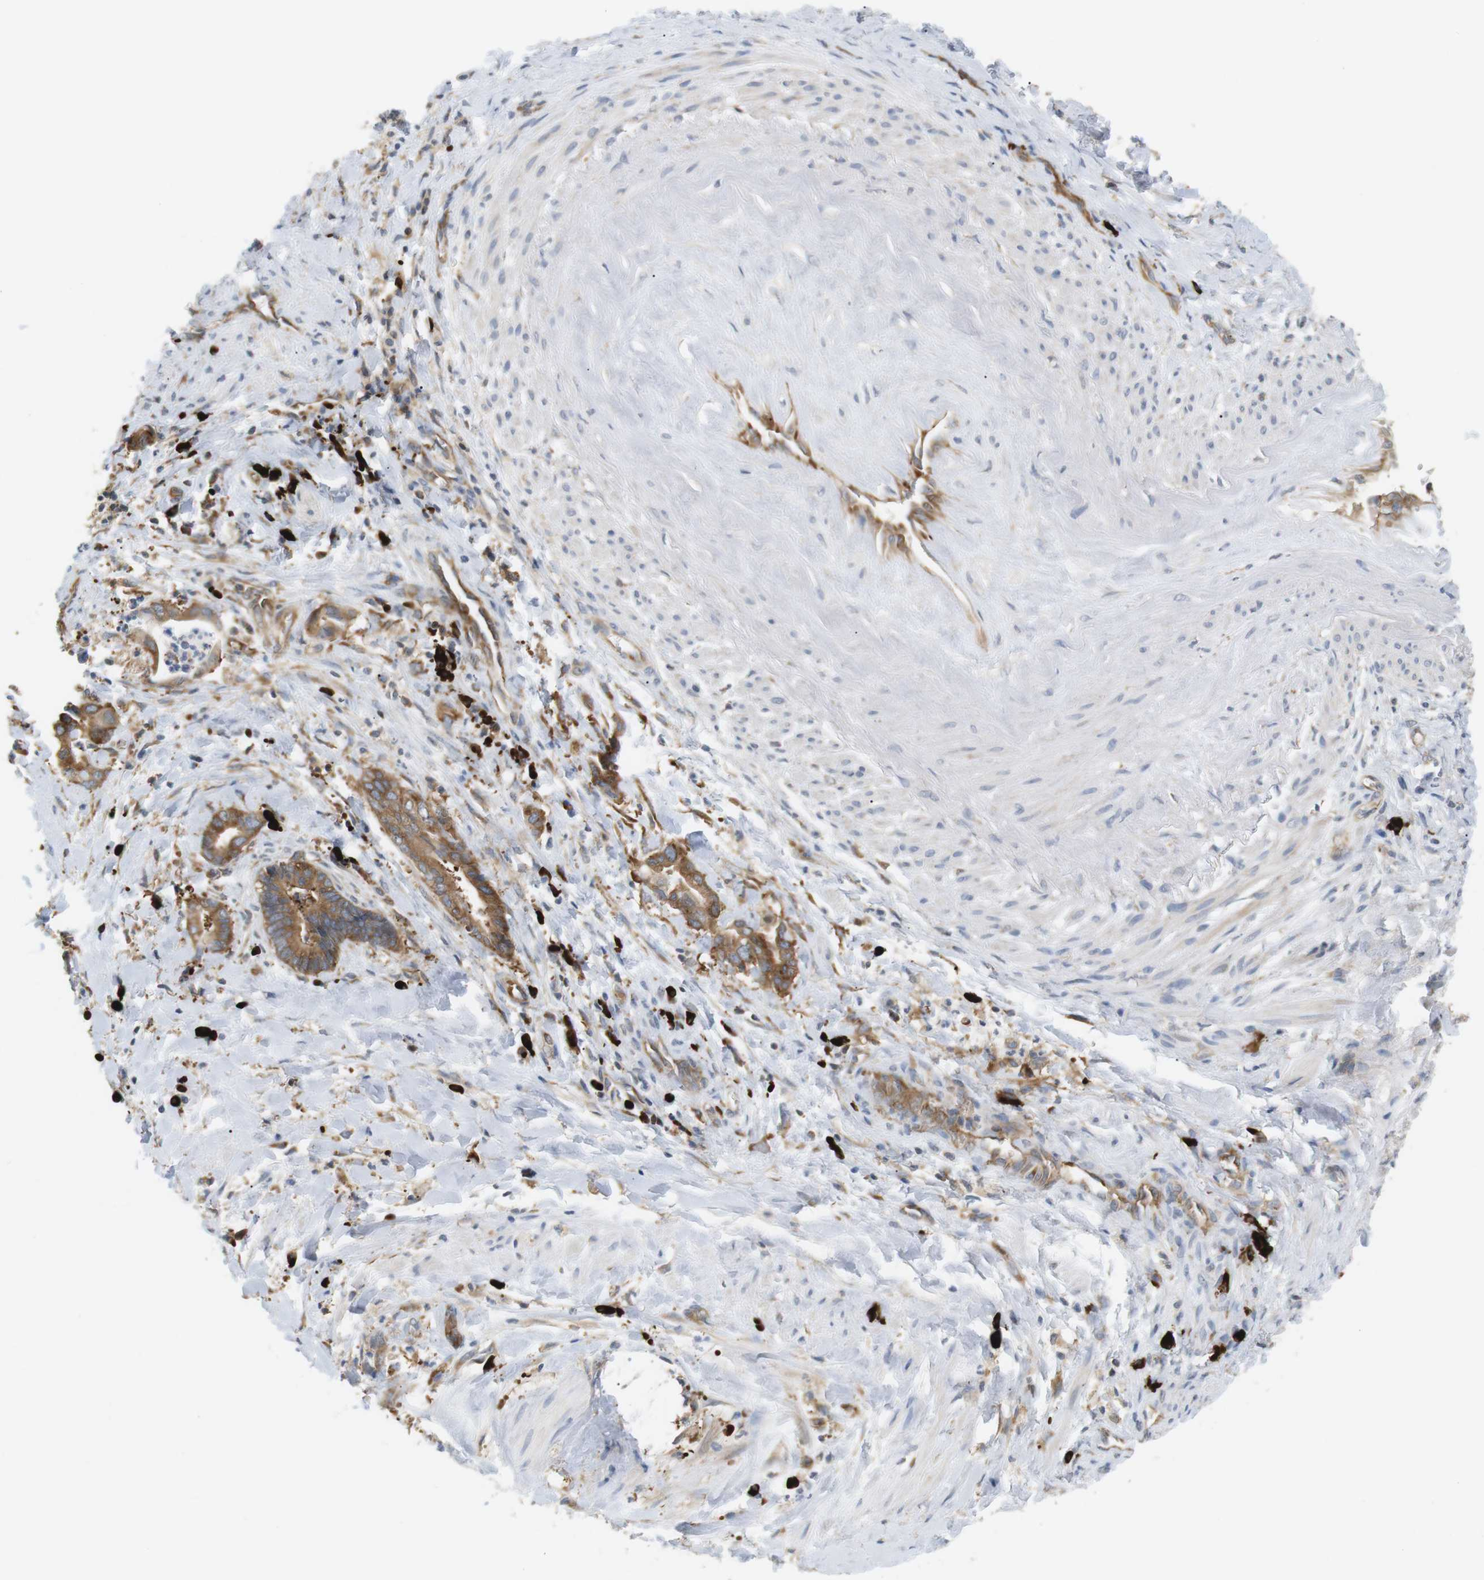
{"staining": {"intensity": "moderate", "quantity": ">75%", "location": "cytoplasmic/membranous"}, "tissue": "cervical cancer", "cell_type": "Tumor cells", "image_type": "cancer", "snomed": [{"axis": "morphology", "description": "Adenocarcinoma, NOS"}, {"axis": "topography", "description": "Cervix"}], "caption": "A medium amount of moderate cytoplasmic/membranous positivity is appreciated in about >75% of tumor cells in cervical cancer tissue.", "gene": "TMEM200A", "patient": {"sex": "female", "age": 44}}